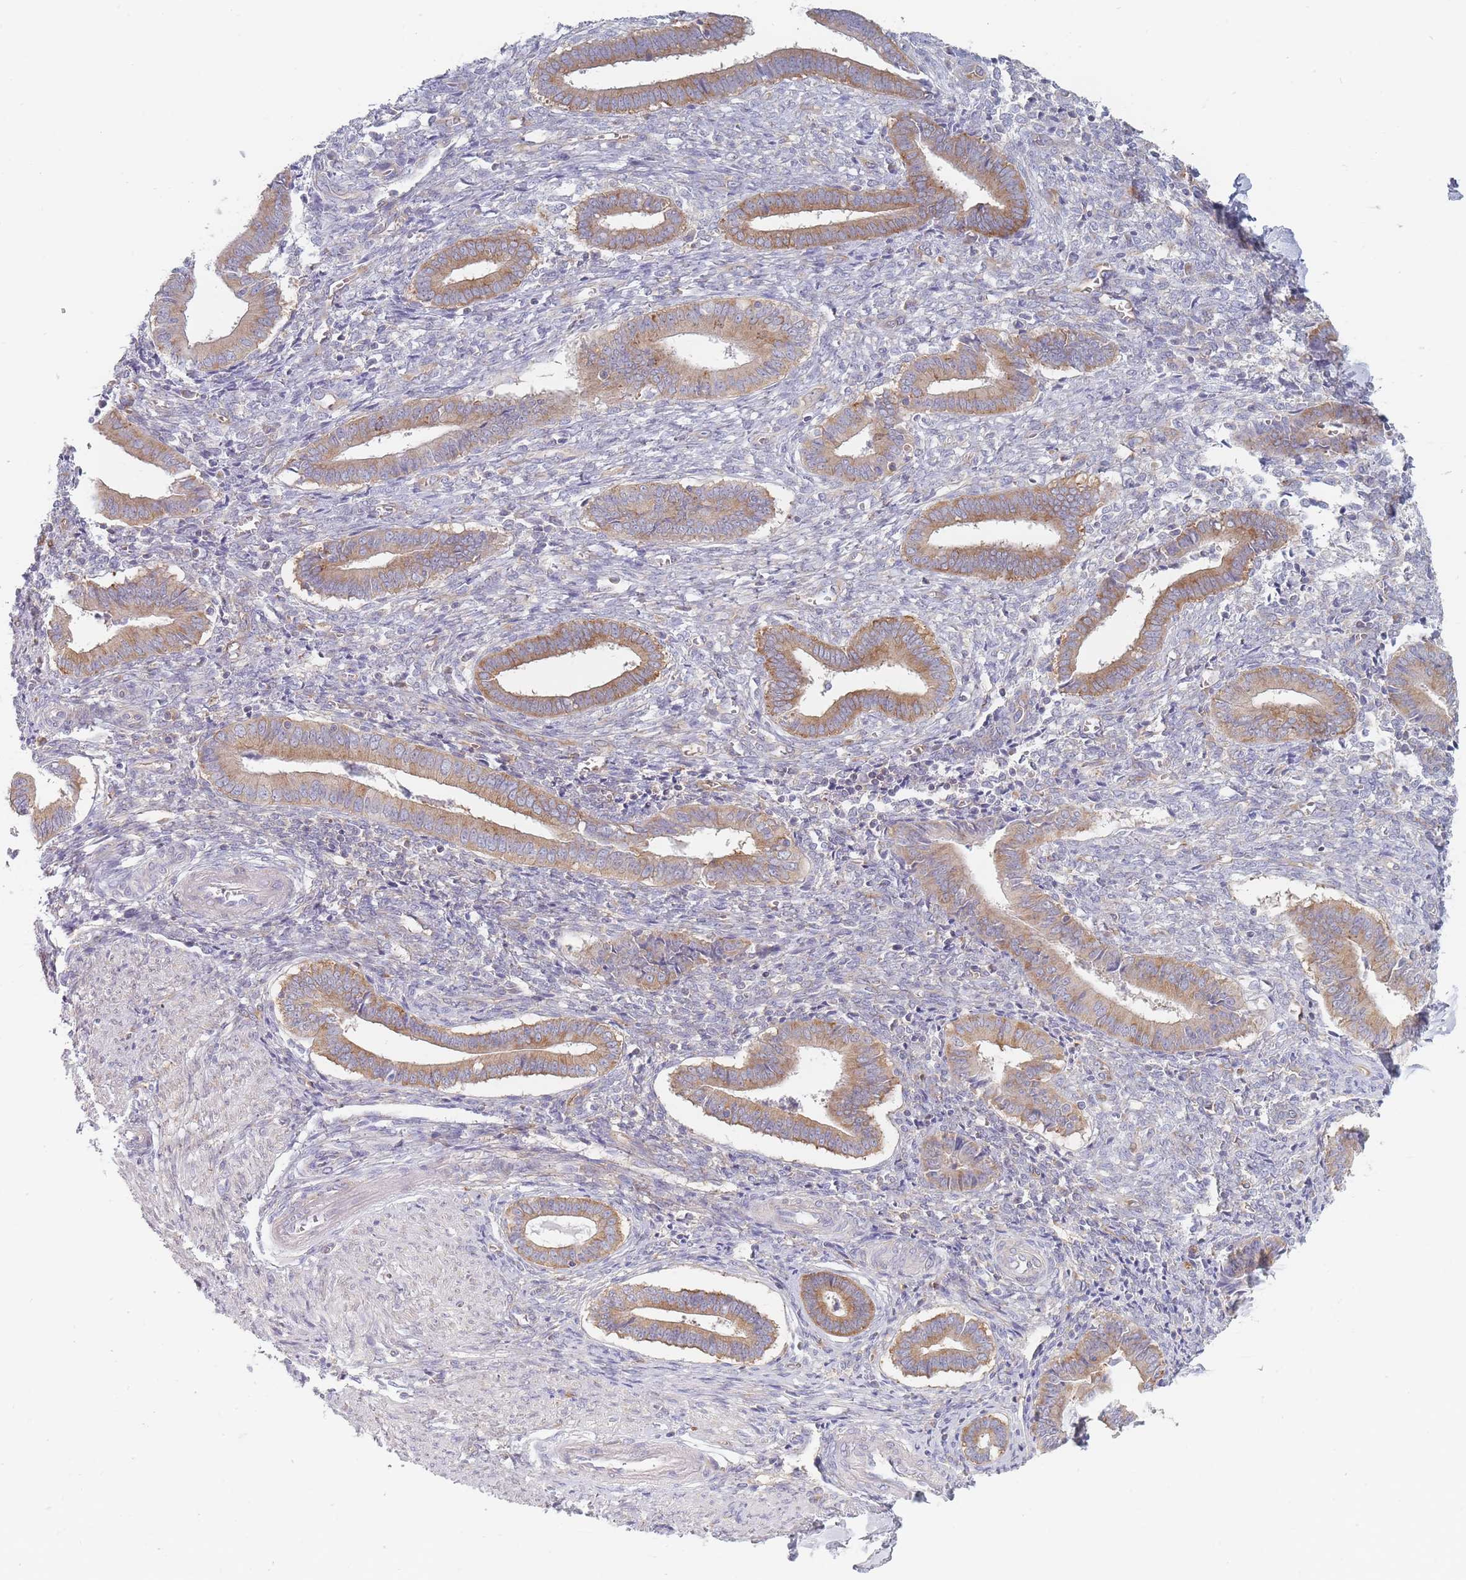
{"staining": {"intensity": "negative", "quantity": "none", "location": "none"}, "tissue": "endometrium", "cell_type": "Cells in endometrial stroma", "image_type": "normal", "snomed": [{"axis": "morphology", "description": "Normal tissue, NOS"}, {"axis": "topography", "description": "Other"}, {"axis": "topography", "description": "Endometrium"}], "caption": "An image of endometrium stained for a protein demonstrates no brown staining in cells in endometrial stroma. (Brightfield microscopy of DAB (3,3'-diaminobenzidine) immunohistochemistry at high magnification).", "gene": "MAP1S", "patient": {"sex": "female", "age": 44}}